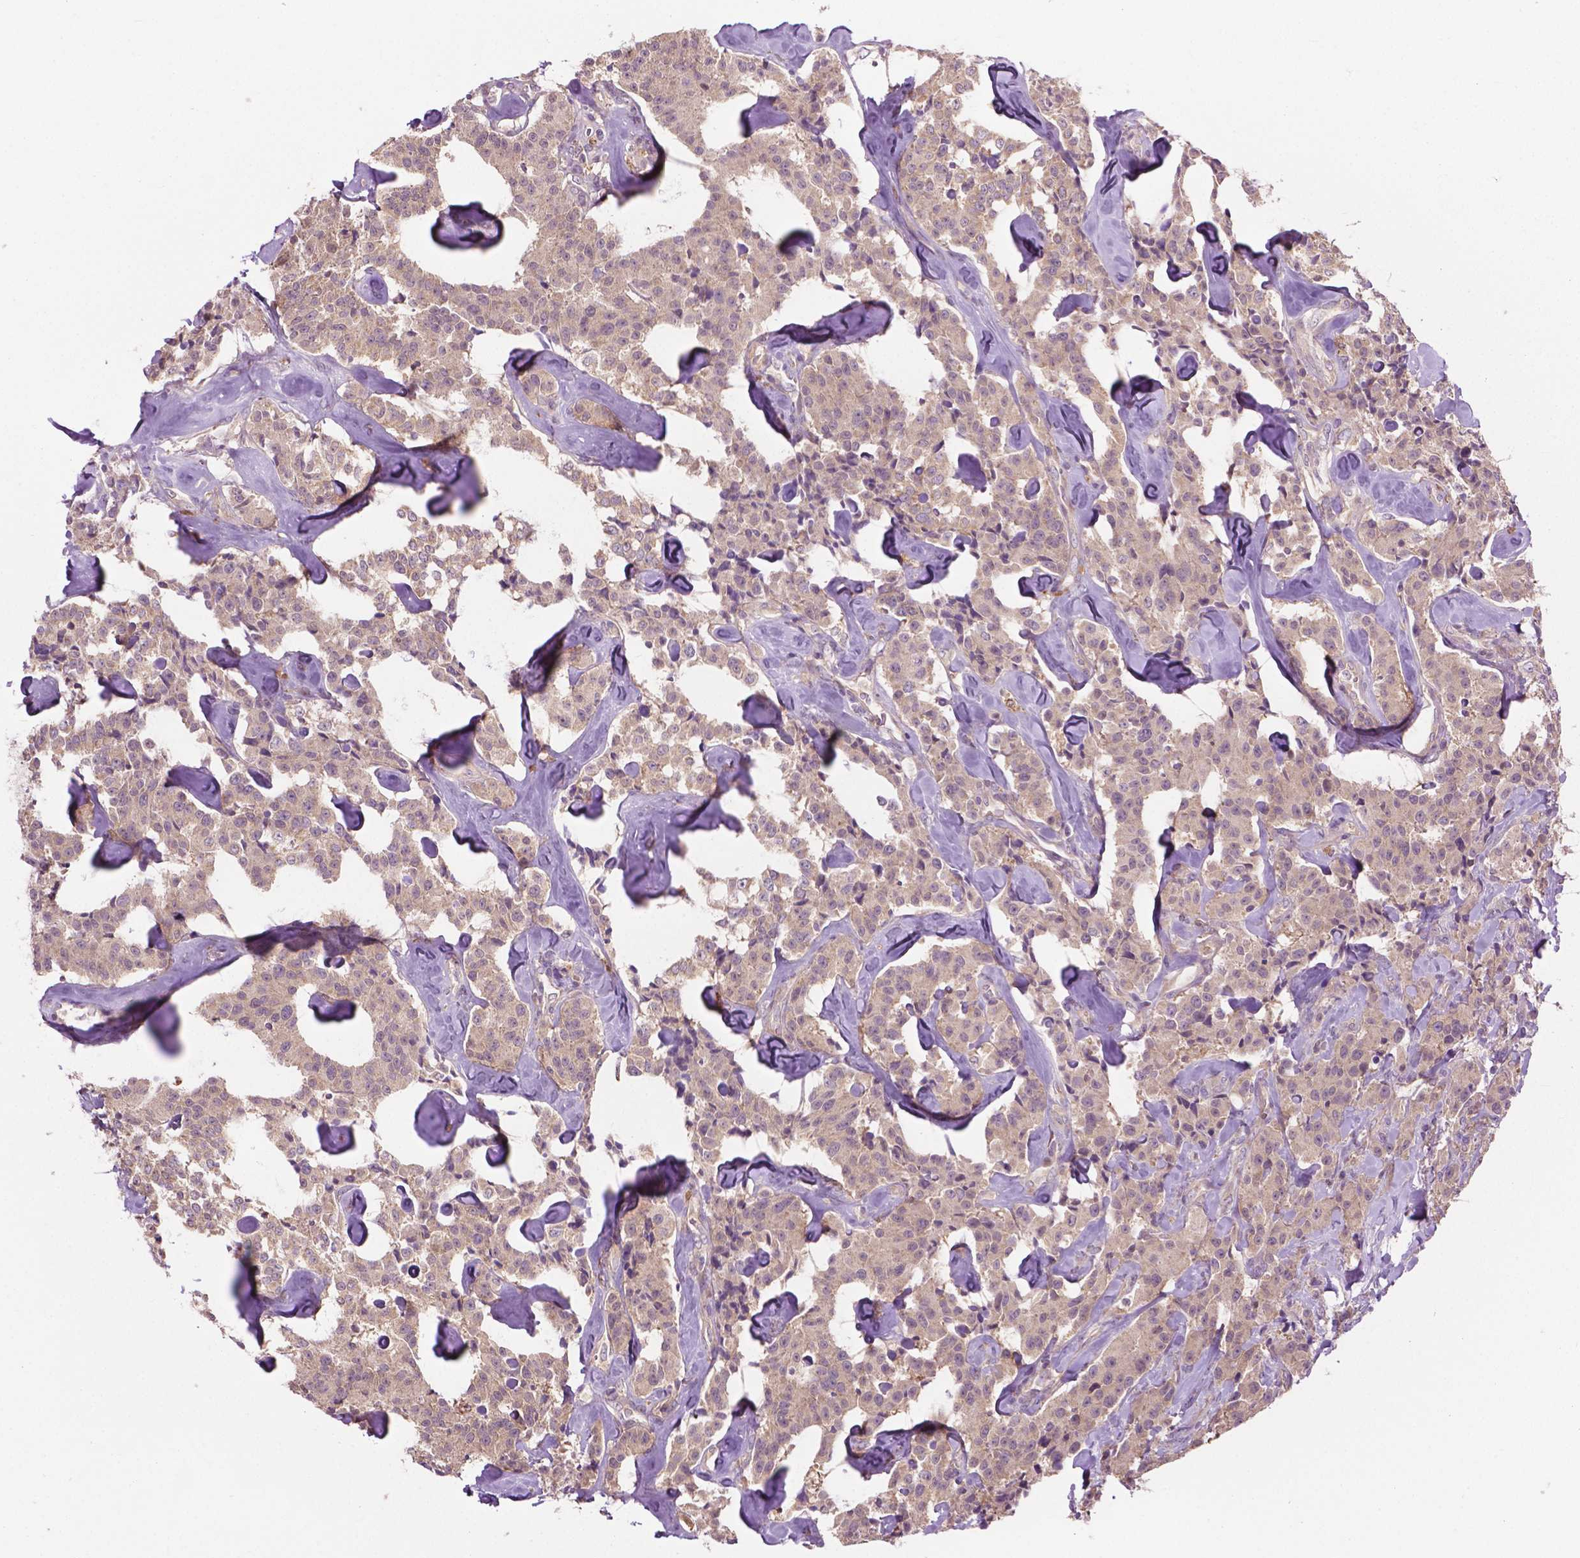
{"staining": {"intensity": "negative", "quantity": "none", "location": "none"}, "tissue": "carcinoid", "cell_type": "Tumor cells", "image_type": "cancer", "snomed": [{"axis": "morphology", "description": "Carcinoid, malignant, NOS"}, {"axis": "topography", "description": "Pancreas"}], "caption": "DAB (3,3'-diaminobenzidine) immunohistochemical staining of carcinoid (malignant) displays no significant expression in tumor cells.", "gene": "MZT1", "patient": {"sex": "male", "age": 41}}